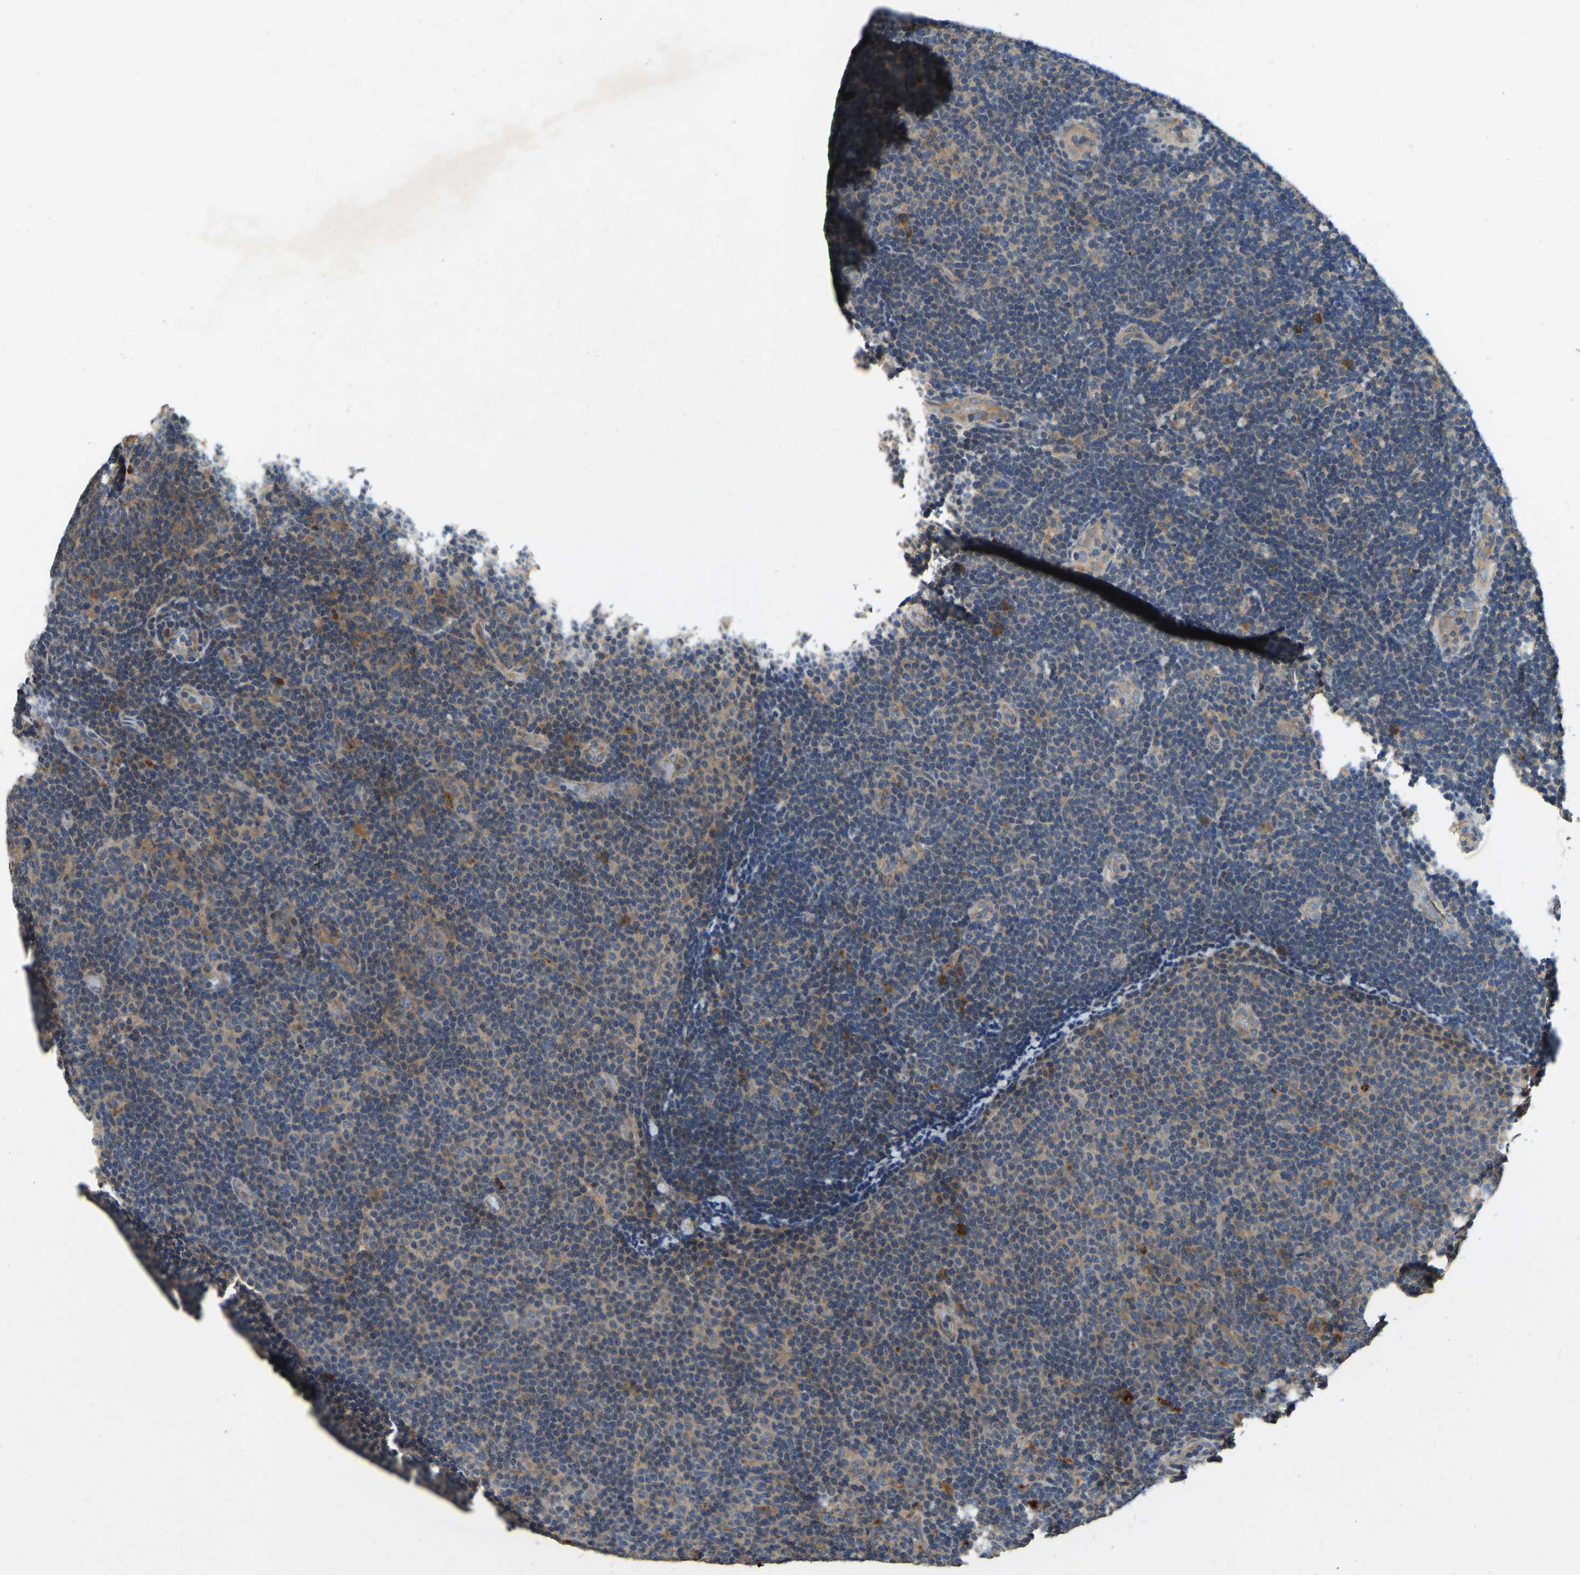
{"staining": {"intensity": "weak", "quantity": "25%-75%", "location": "cytoplasmic/membranous"}, "tissue": "lymphoma", "cell_type": "Tumor cells", "image_type": "cancer", "snomed": [{"axis": "morphology", "description": "Malignant lymphoma, non-Hodgkin's type, Low grade"}, {"axis": "topography", "description": "Lymph node"}], "caption": "Tumor cells reveal low levels of weak cytoplasmic/membranous staining in approximately 25%-75% of cells in human low-grade malignant lymphoma, non-Hodgkin's type. (Stains: DAB (3,3'-diaminobenzidine) in brown, nuclei in blue, Microscopy: brightfield microscopy at high magnification).", "gene": "ATP8B1", "patient": {"sex": "male", "age": 83}}